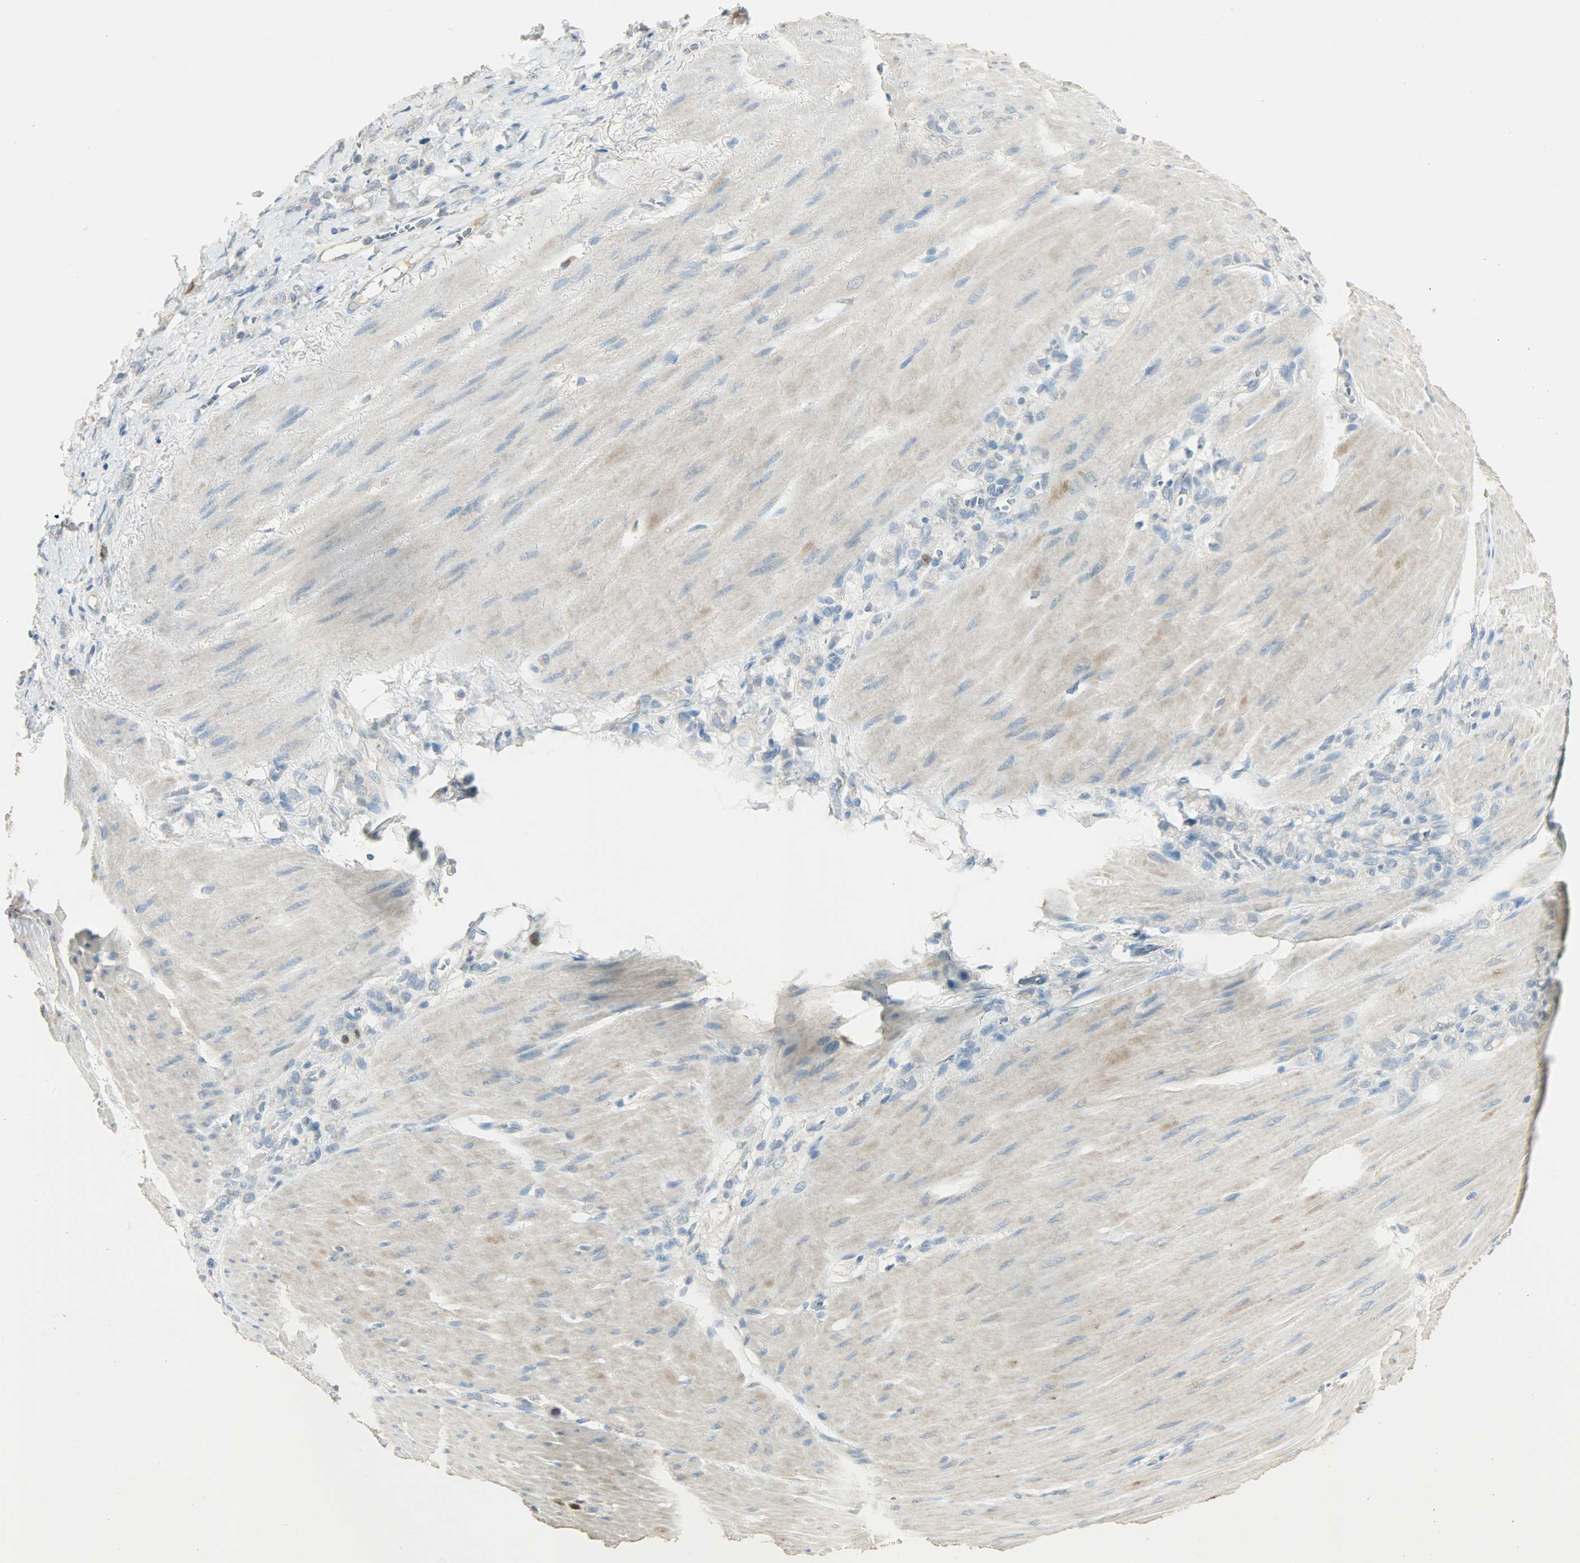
{"staining": {"intensity": "weak", "quantity": "25%-75%", "location": "cytoplasmic/membranous"}, "tissue": "stomach cancer", "cell_type": "Tumor cells", "image_type": "cancer", "snomed": [{"axis": "morphology", "description": "Adenocarcinoma, NOS"}, {"axis": "topography", "description": "Stomach"}], "caption": "Approximately 25%-75% of tumor cells in human stomach adenocarcinoma exhibit weak cytoplasmic/membranous protein staining as visualized by brown immunohistochemical staining.", "gene": "TPX2", "patient": {"sex": "male", "age": 82}}